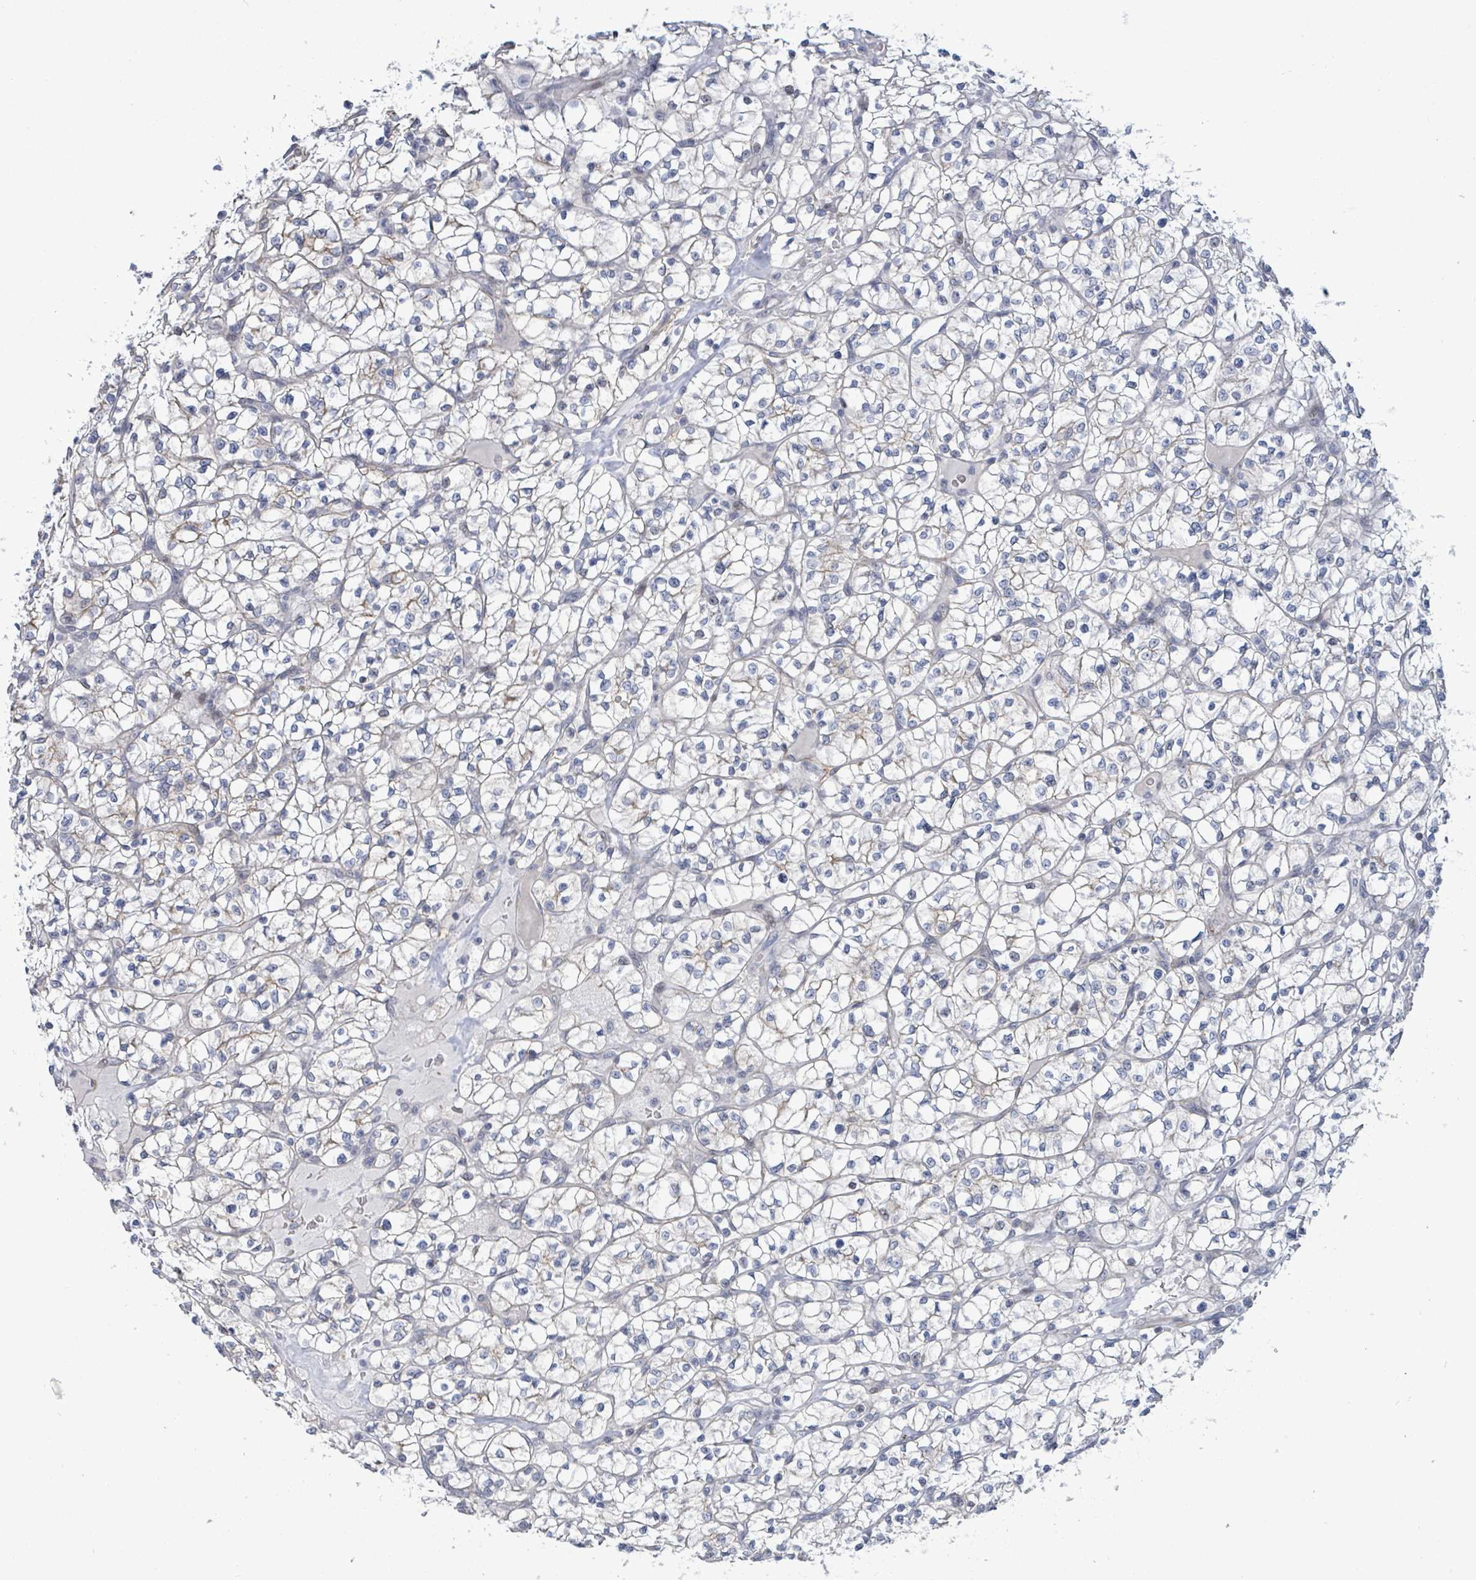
{"staining": {"intensity": "negative", "quantity": "none", "location": "none"}, "tissue": "renal cancer", "cell_type": "Tumor cells", "image_type": "cancer", "snomed": [{"axis": "morphology", "description": "Adenocarcinoma, NOS"}, {"axis": "topography", "description": "Kidney"}], "caption": "The immunohistochemistry (IHC) photomicrograph has no significant staining in tumor cells of adenocarcinoma (renal) tissue. Brightfield microscopy of immunohistochemistry stained with DAB (brown) and hematoxylin (blue), captured at high magnification.", "gene": "DMRTC1B", "patient": {"sex": "female", "age": 64}}